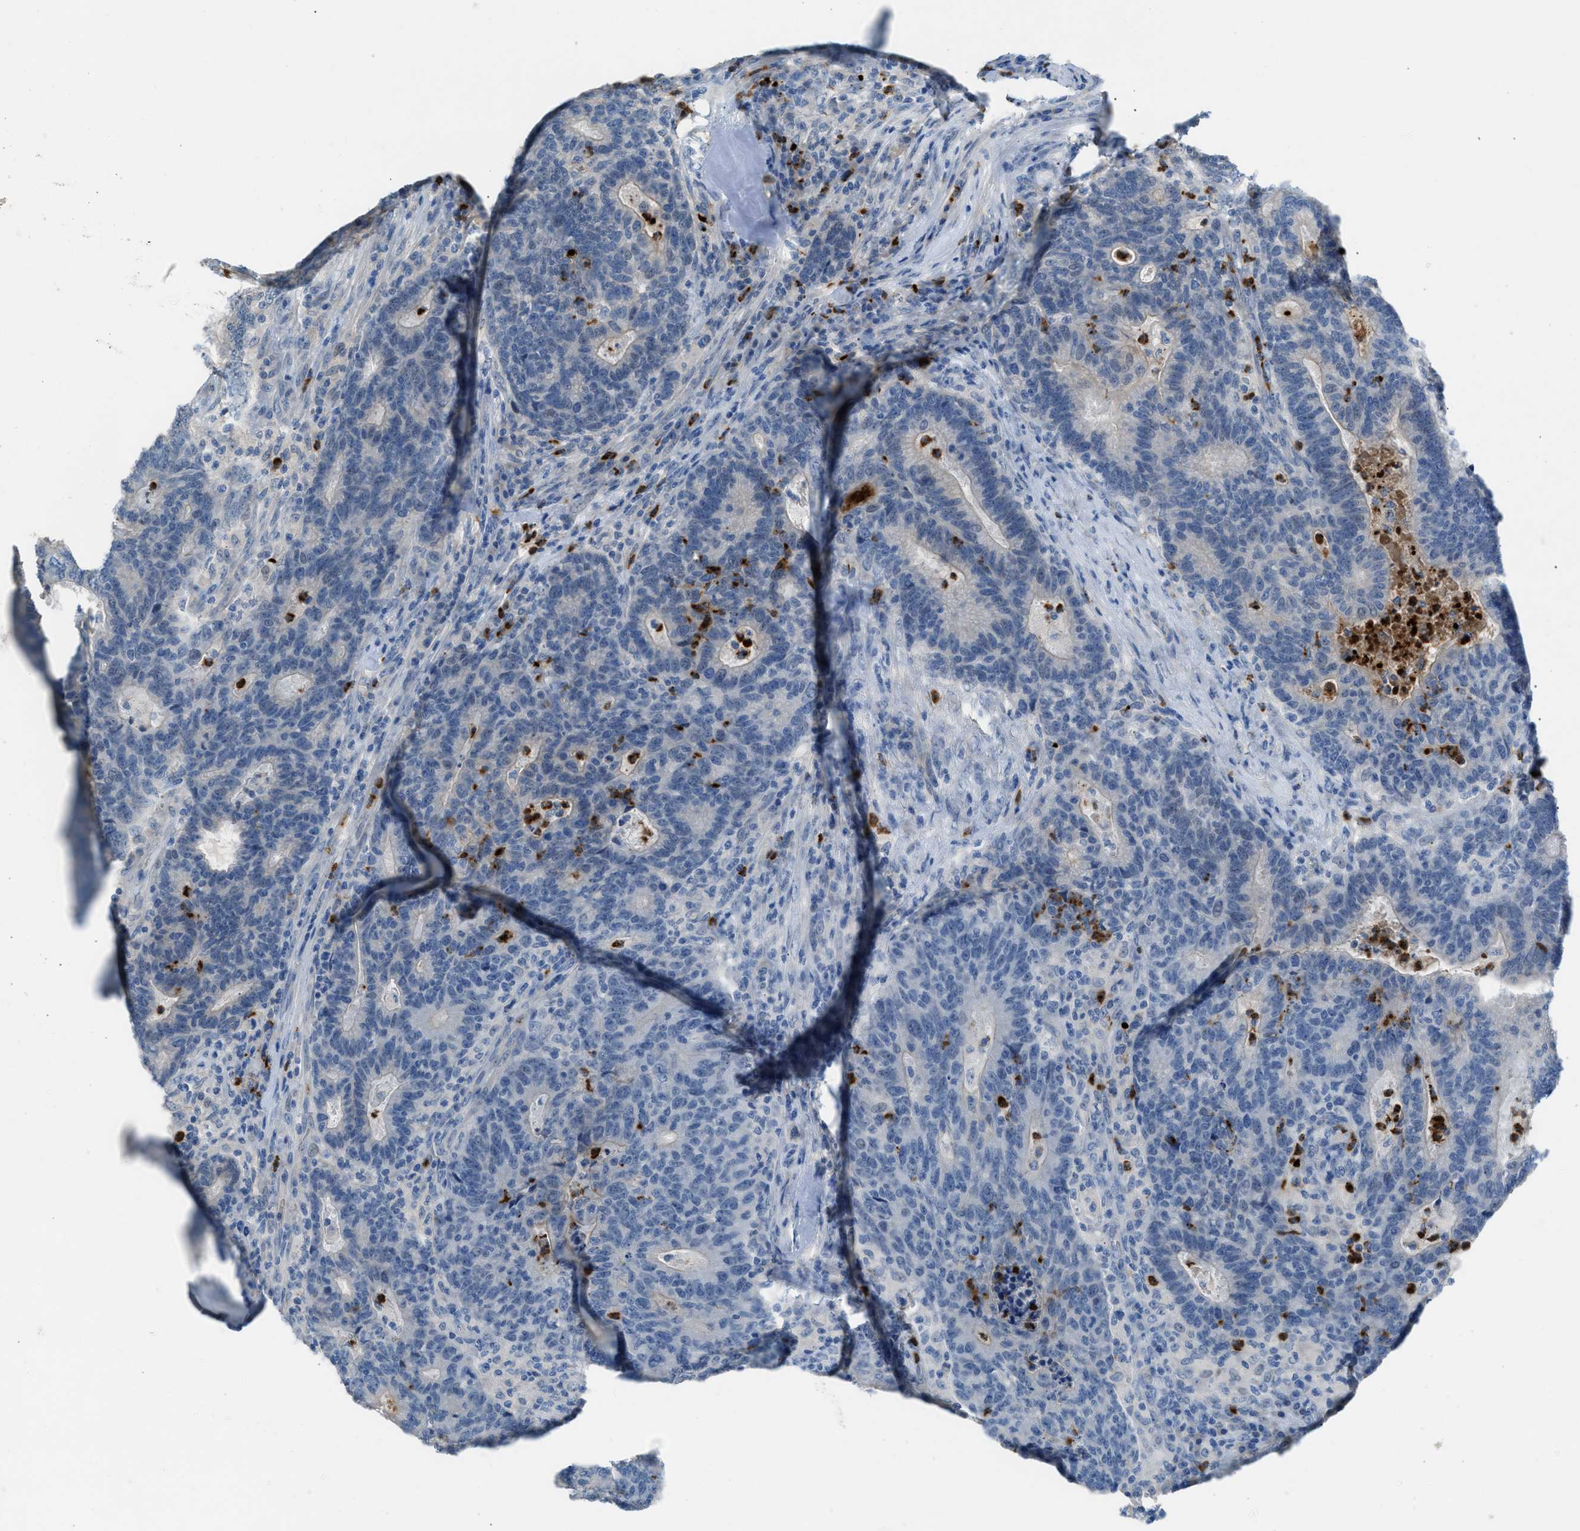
{"staining": {"intensity": "negative", "quantity": "none", "location": "none"}, "tissue": "colorectal cancer", "cell_type": "Tumor cells", "image_type": "cancer", "snomed": [{"axis": "morphology", "description": "Adenocarcinoma, NOS"}, {"axis": "topography", "description": "Colon"}], "caption": "High power microscopy photomicrograph of an immunohistochemistry micrograph of colorectal adenocarcinoma, revealing no significant staining in tumor cells. (DAB (3,3'-diaminobenzidine) IHC with hematoxylin counter stain).", "gene": "CFAP77", "patient": {"sex": "female", "age": 75}}